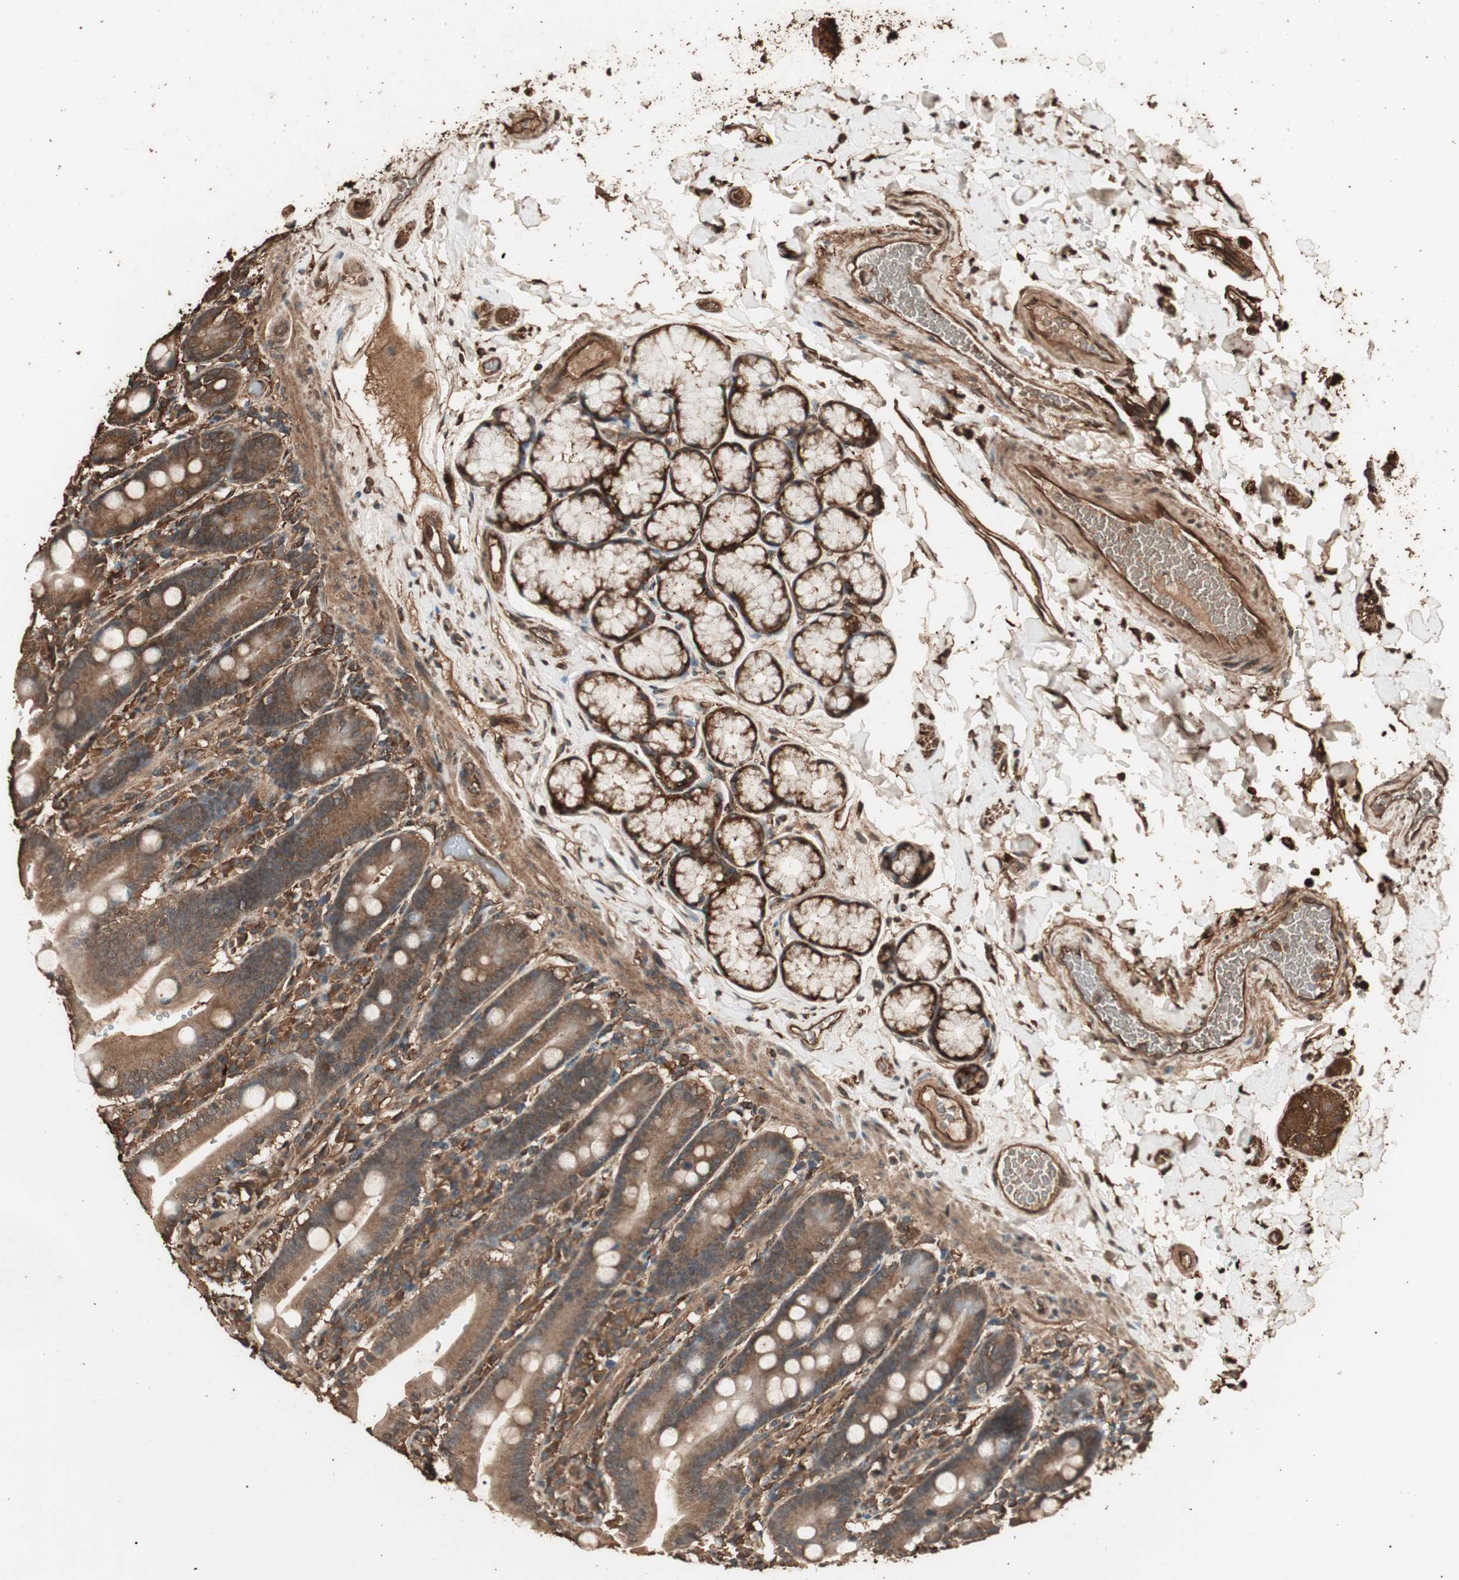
{"staining": {"intensity": "moderate", "quantity": ">75%", "location": "cytoplasmic/membranous"}, "tissue": "duodenum", "cell_type": "Glandular cells", "image_type": "normal", "snomed": [{"axis": "morphology", "description": "Normal tissue, NOS"}, {"axis": "topography", "description": "Small intestine, NOS"}], "caption": "Immunohistochemical staining of unremarkable human duodenum reveals medium levels of moderate cytoplasmic/membranous positivity in approximately >75% of glandular cells. Using DAB (3,3'-diaminobenzidine) (brown) and hematoxylin (blue) stains, captured at high magnification using brightfield microscopy.", "gene": "CCN4", "patient": {"sex": "female", "age": 71}}